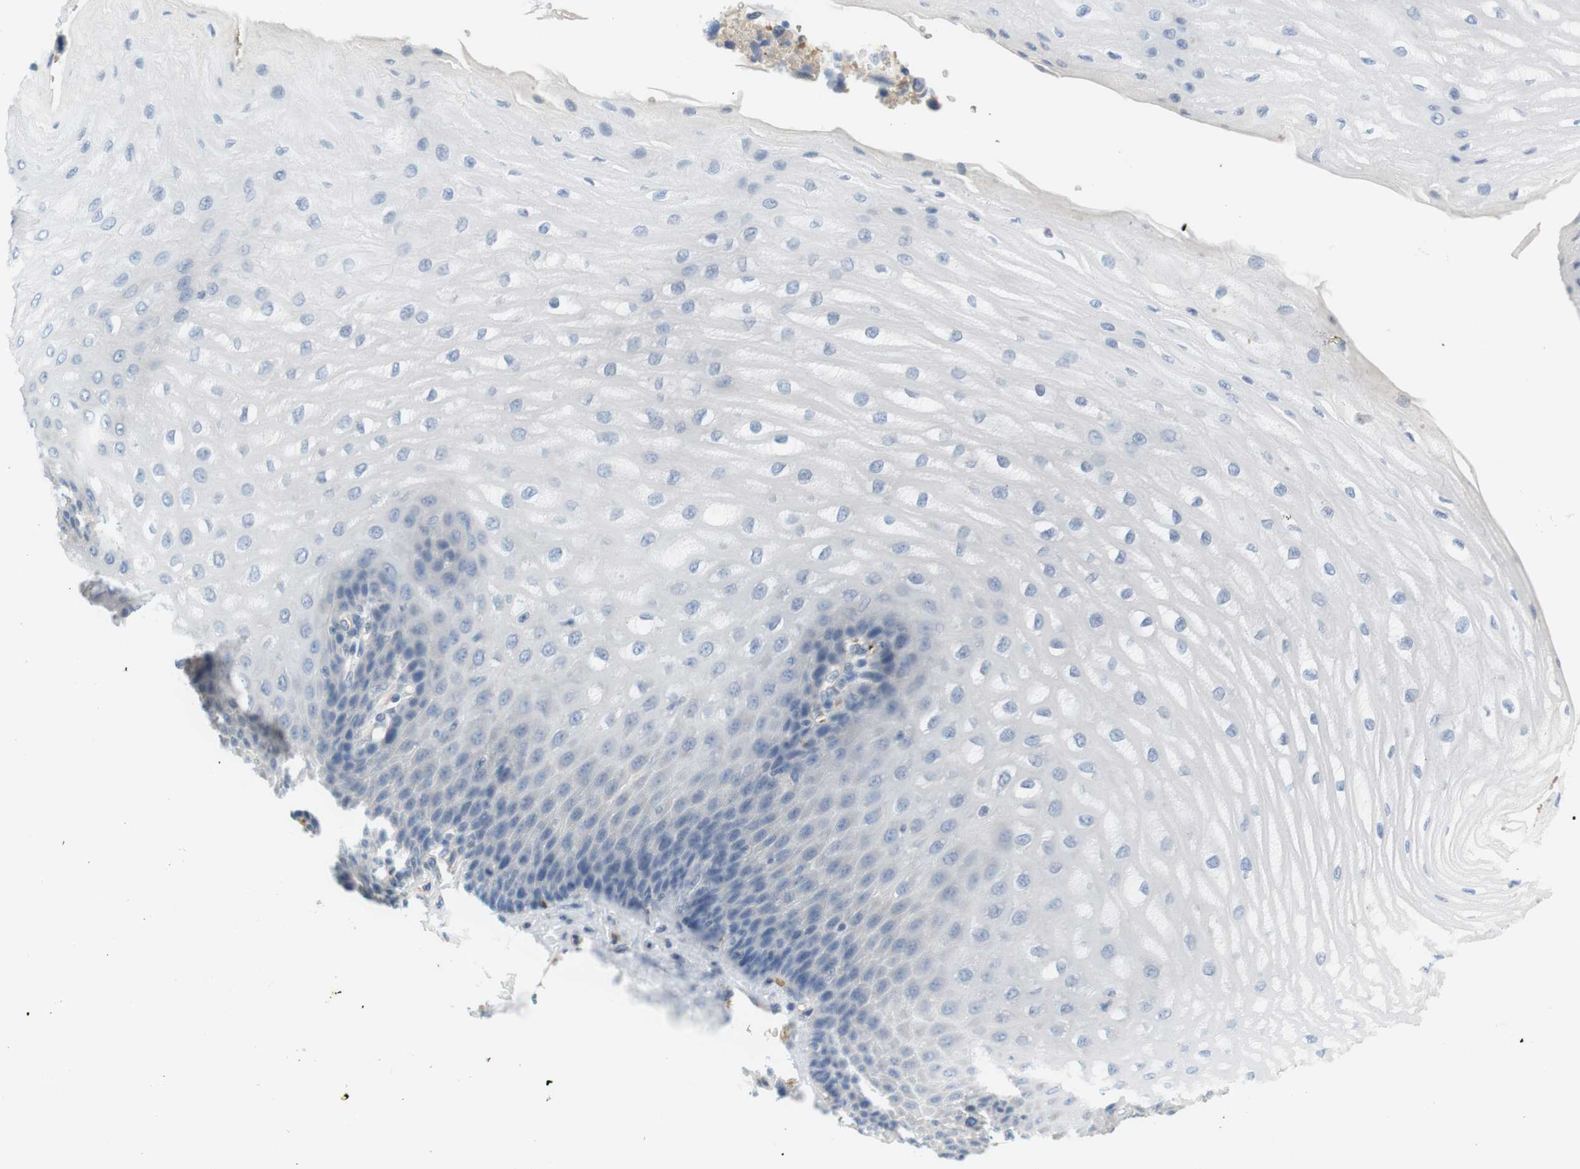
{"staining": {"intensity": "negative", "quantity": "none", "location": "none"}, "tissue": "esophagus", "cell_type": "Squamous epithelial cells", "image_type": "normal", "snomed": [{"axis": "morphology", "description": "Normal tissue, NOS"}, {"axis": "topography", "description": "Esophagus"}], "caption": "Squamous epithelial cells show no significant positivity in normal esophagus.", "gene": "ADCY10", "patient": {"sex": "male", "age": 54}}